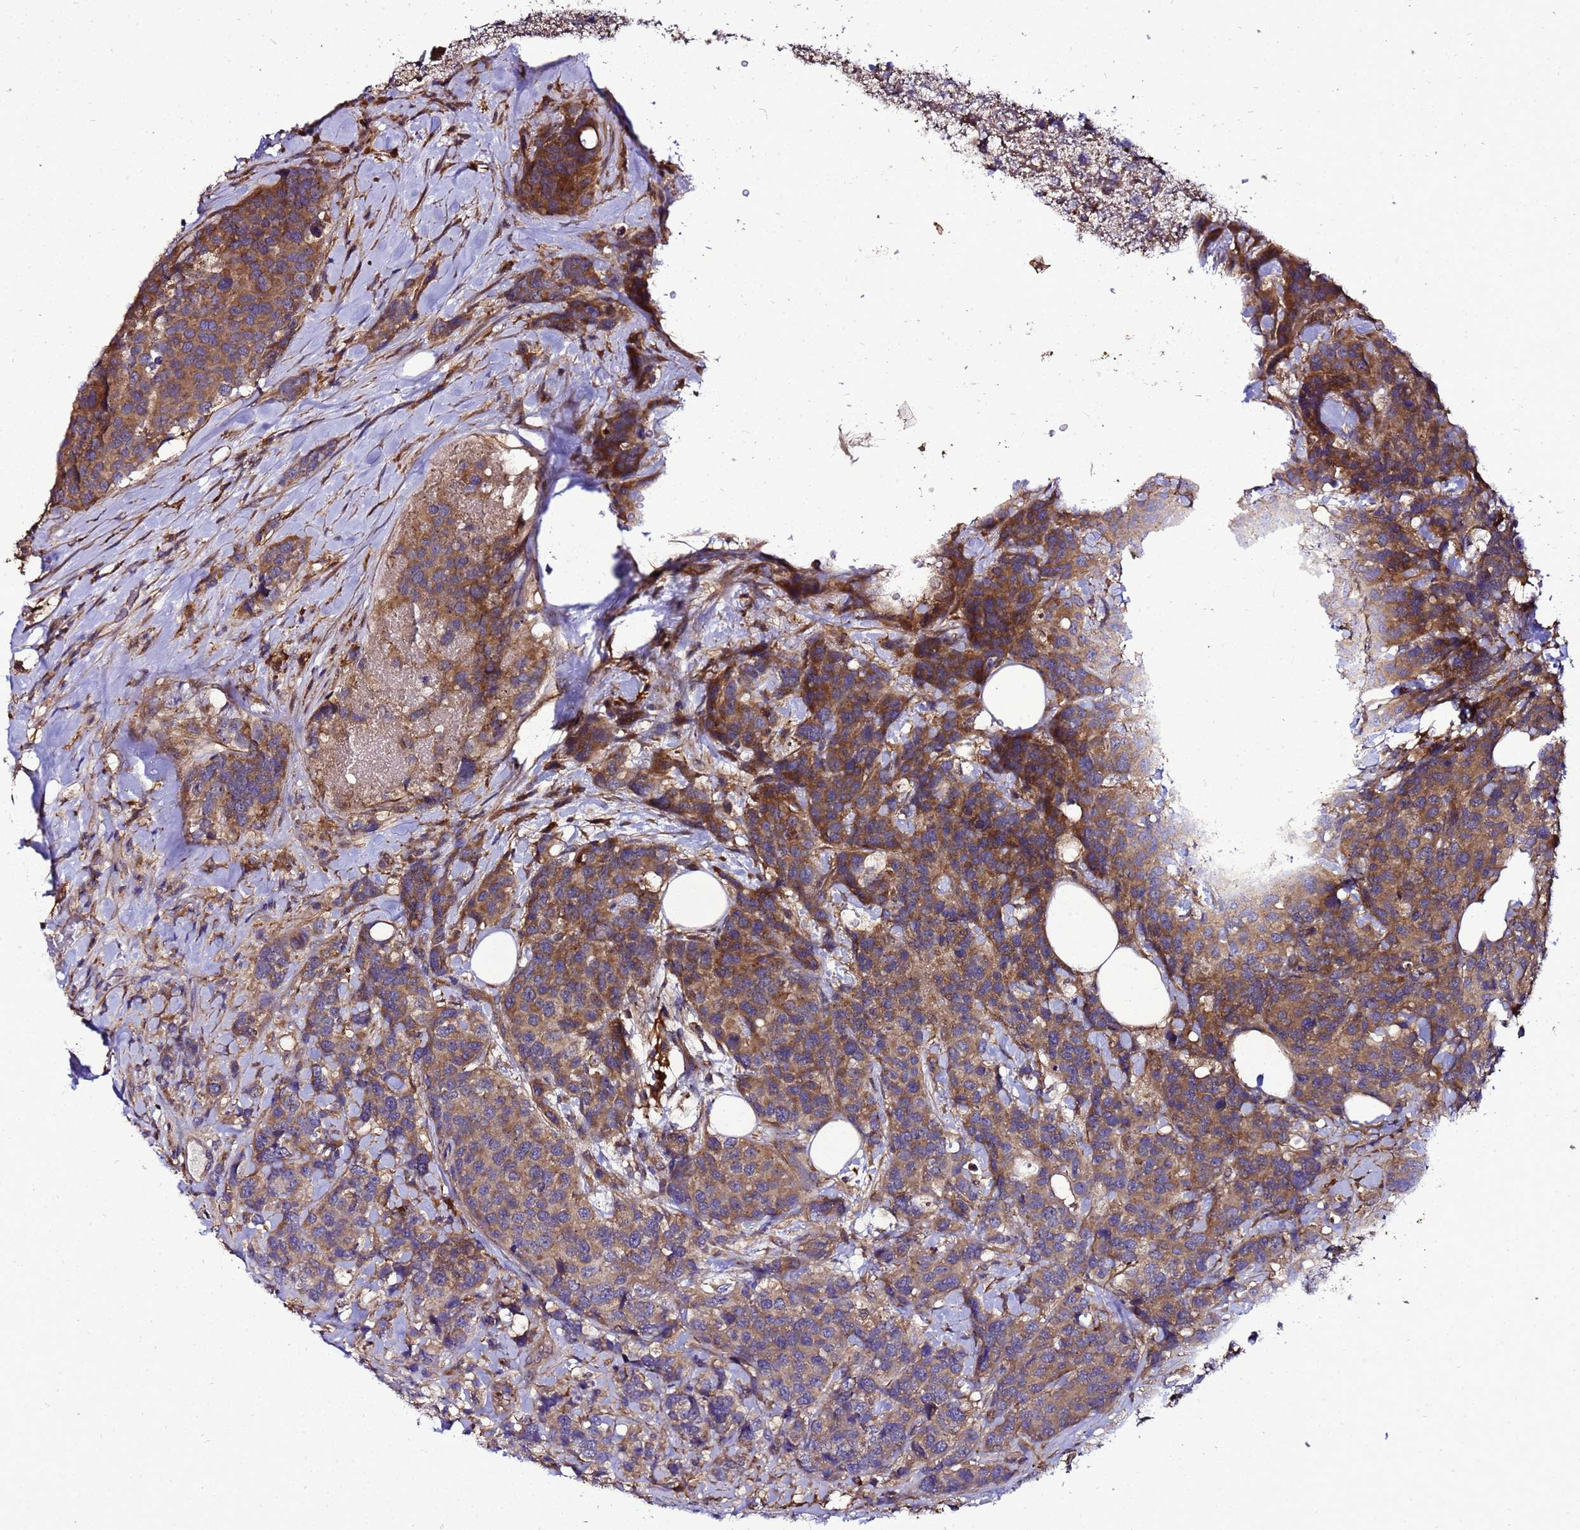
{"staining": {"intensity": "moderate", "quantity": ">75%", "location": "cytoplasmic/membranous"}, "tissue": "breast cancer", "cell_type": "Tumor cells", "image_type": "cancer", "snomed": [{"axis": "morphology", "description": "Lobular carcinoma"}, {"axis": "topography", "description": "Breast"}], "caption": "This is an image of immunohistochemistry staining of lobular carcinoma (breast), which shows moderate expression in the cytoplasmic/membranous of tumor cells.", "gene": "TRABD", "patient": {"sex": "female", "age": 59}}